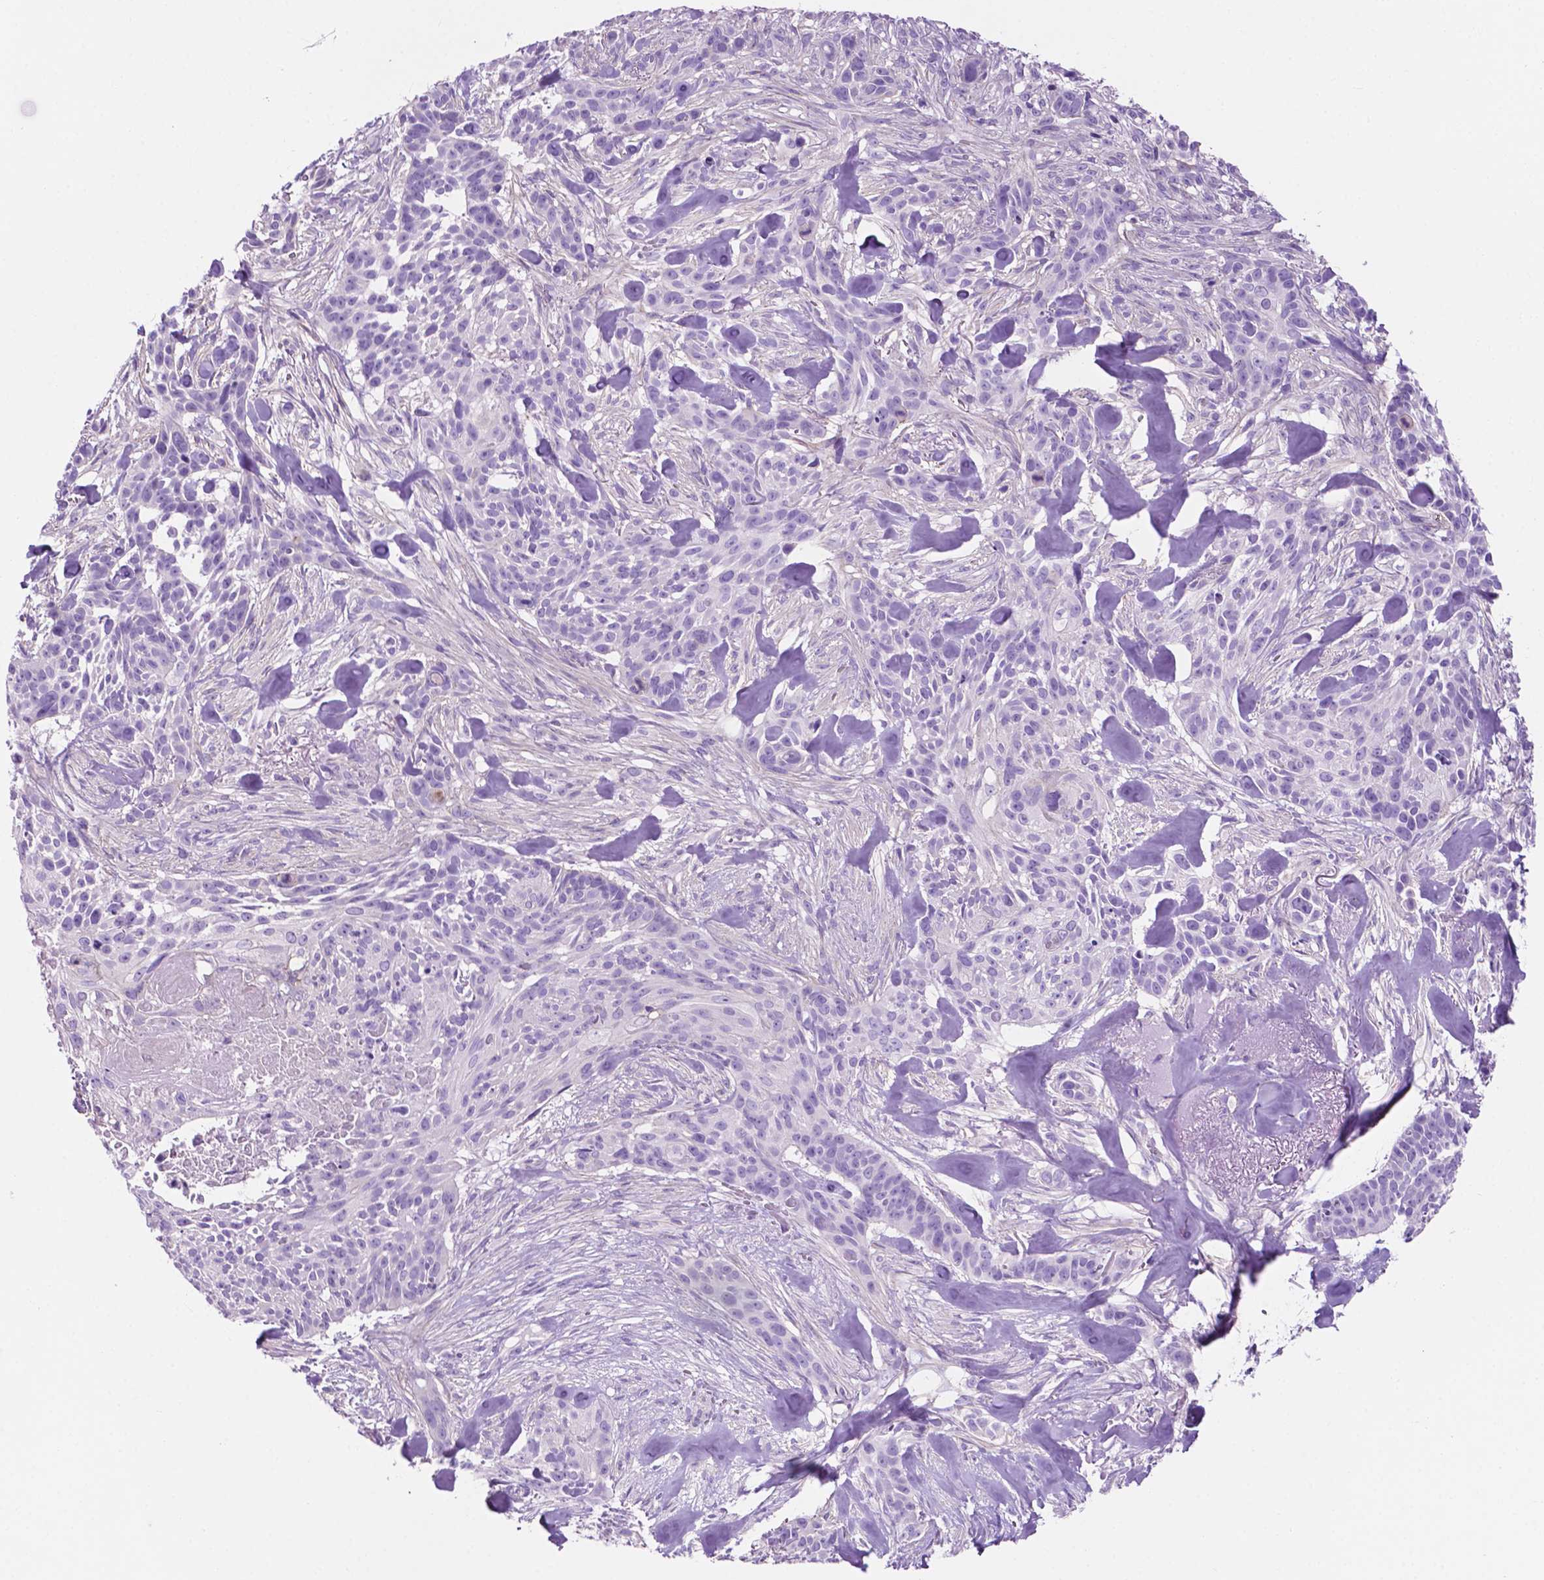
{"staining": {"intensity": "negative", "quantity": "none", "location": "none"}, "tissue": "skin cancer", "cell_type": "Tumor cells", "image_type": "cancer", "snomed": [{"axis": "morphology", "description": "Basal cell carcinoma"}, {"axis": "topography", "description": "Skin"}], "caption": "This is an IHC image of skin cancer. There is no positivity in tumor cells.", "gene": "IGFN1", "patient": {"sex": "male", "age": 87}}